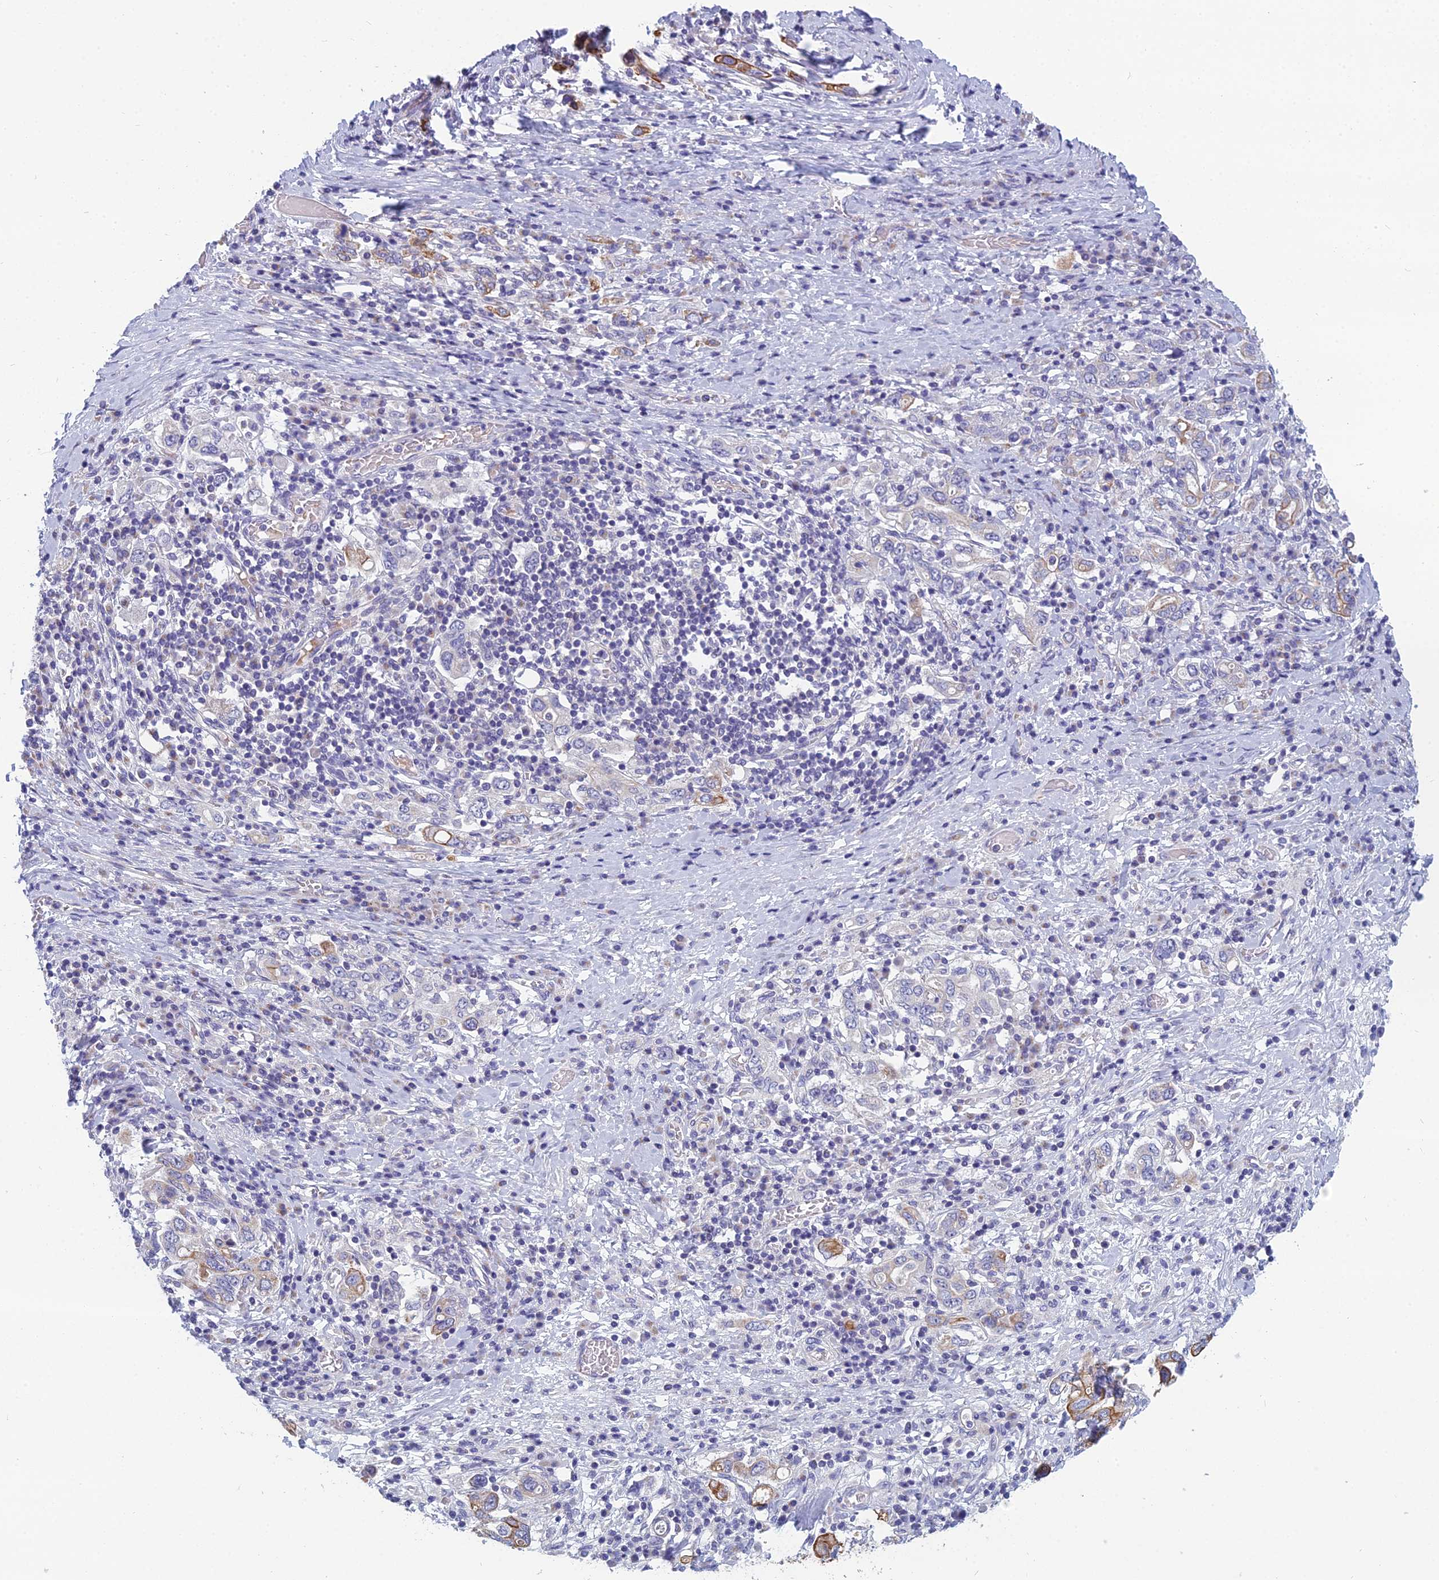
{"staining": {"intensity": "moderate", "quantity": "<25%", "location": "cytoplasmic/membranous"}, "tissue": "stomach cancer", "cell_type": "Tumor cells", "image_type": "cancer", "snomed": [{"axis": "morphology", "description": "Adenocarcinoma, NOS"}, {"axis": "topography", "description": "Stomach, upper"}, {"axis": "topography", "description": "Stomach"}], "caption": "Stomach cancer stained for a protein shows moderate cytoplasmic/membranous positivity in tumor cells. Nuclei are stained in blue.", "gene": "RBM41", "patient": {"sex": "male", "age": 62}}